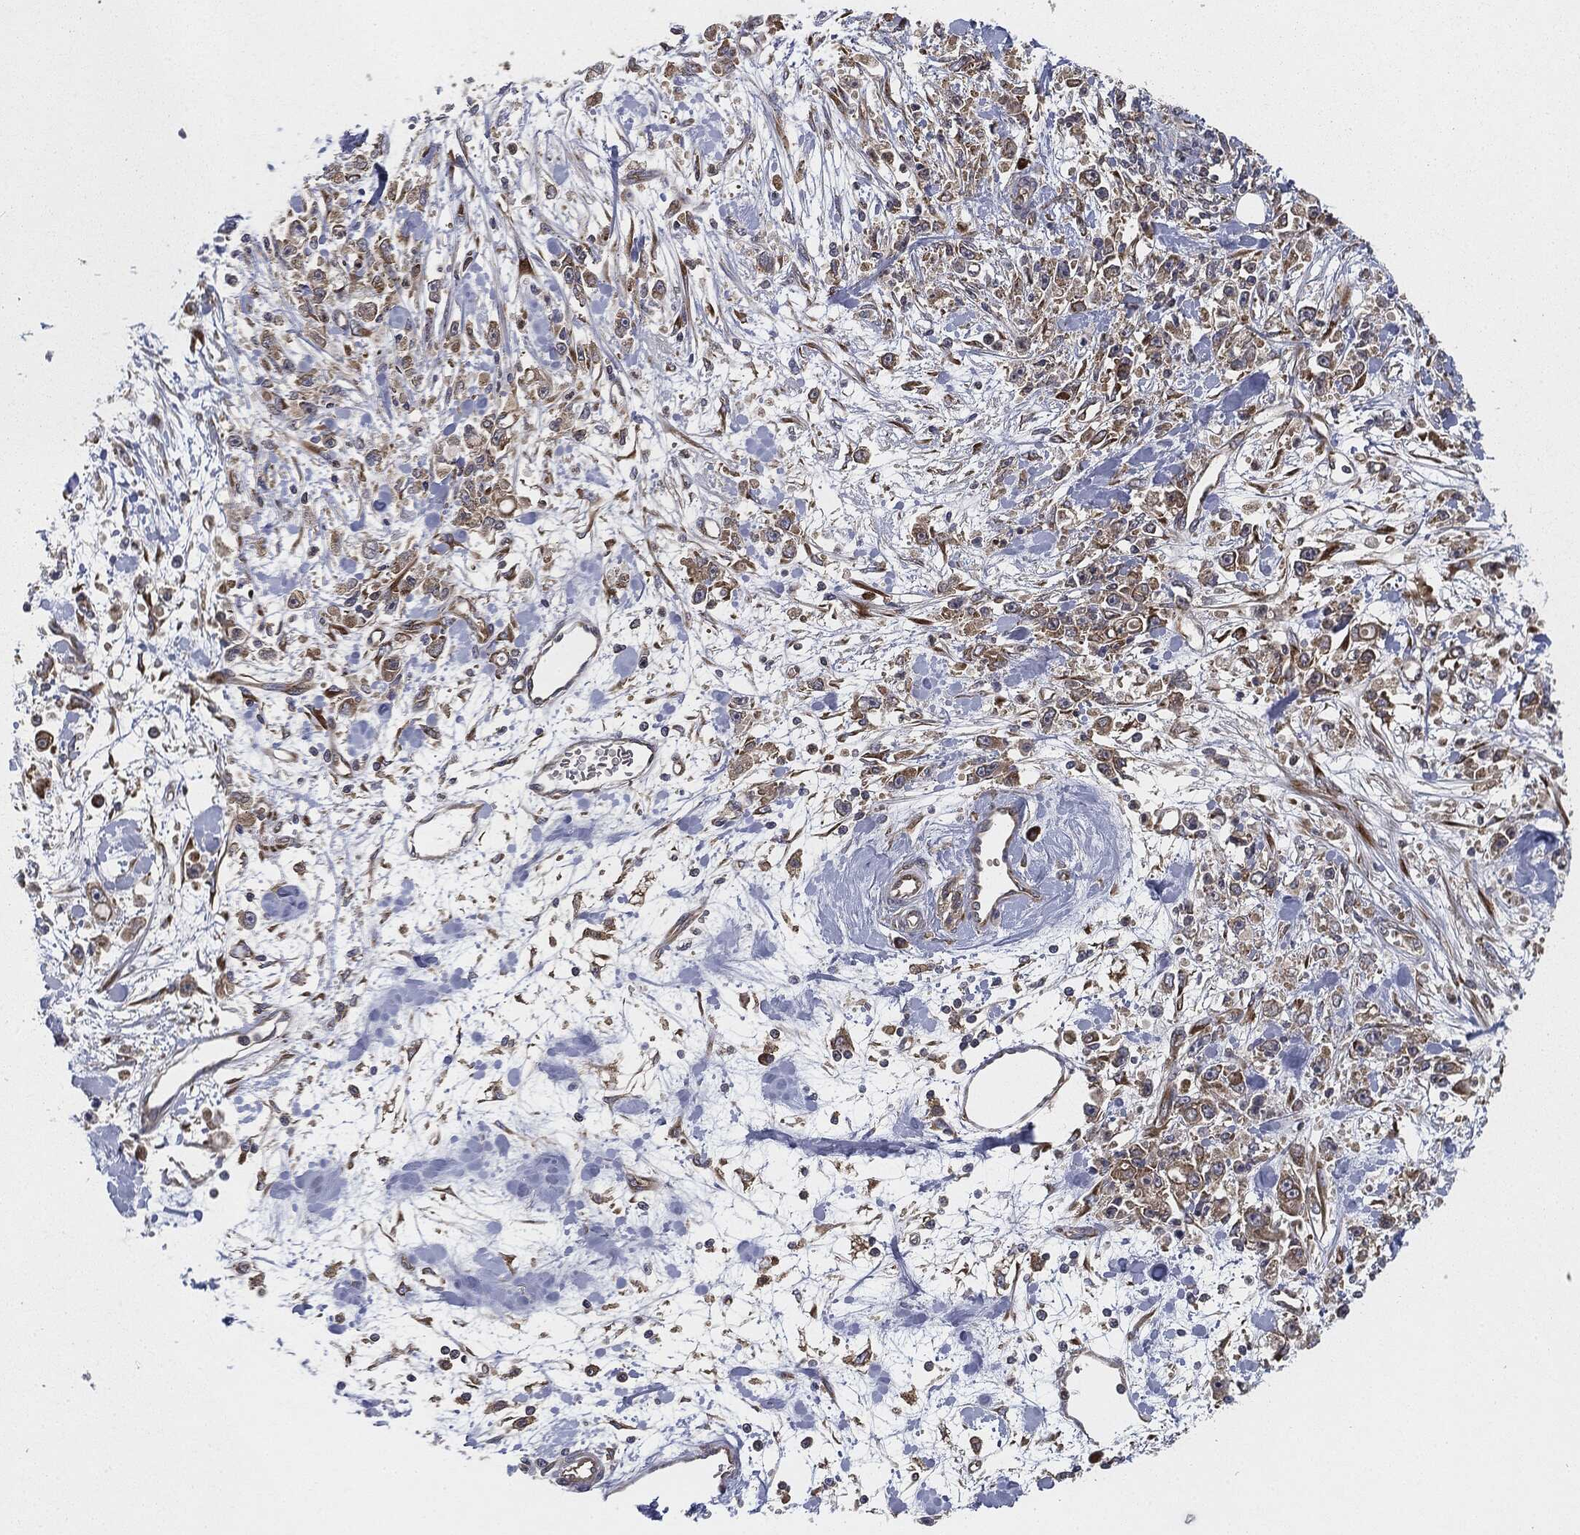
{"staining": {"intensity": "weak", "quantity": ">75%", "location": "cytoplasmic/membranous"}, "tissue": "stomach cancer", "cell_type": "Tumor cells", "image_type": "cancer", "snomed": [{"axis": "morphology", "description": "Adenocarcinoma, NOS"}, {"axis": "topography", "description": "Stomach"}], "caption": "A low amount of weak cytoplasmic/membranous positivity is seen in about >75% of tumor cells in adenocarcinoma (stomach) tissue. (DAB = brown stain, brightfield microscopy at high magnification).", "gene": "EIF2AK2", "patient": {"sex": "female", "age": 59}}